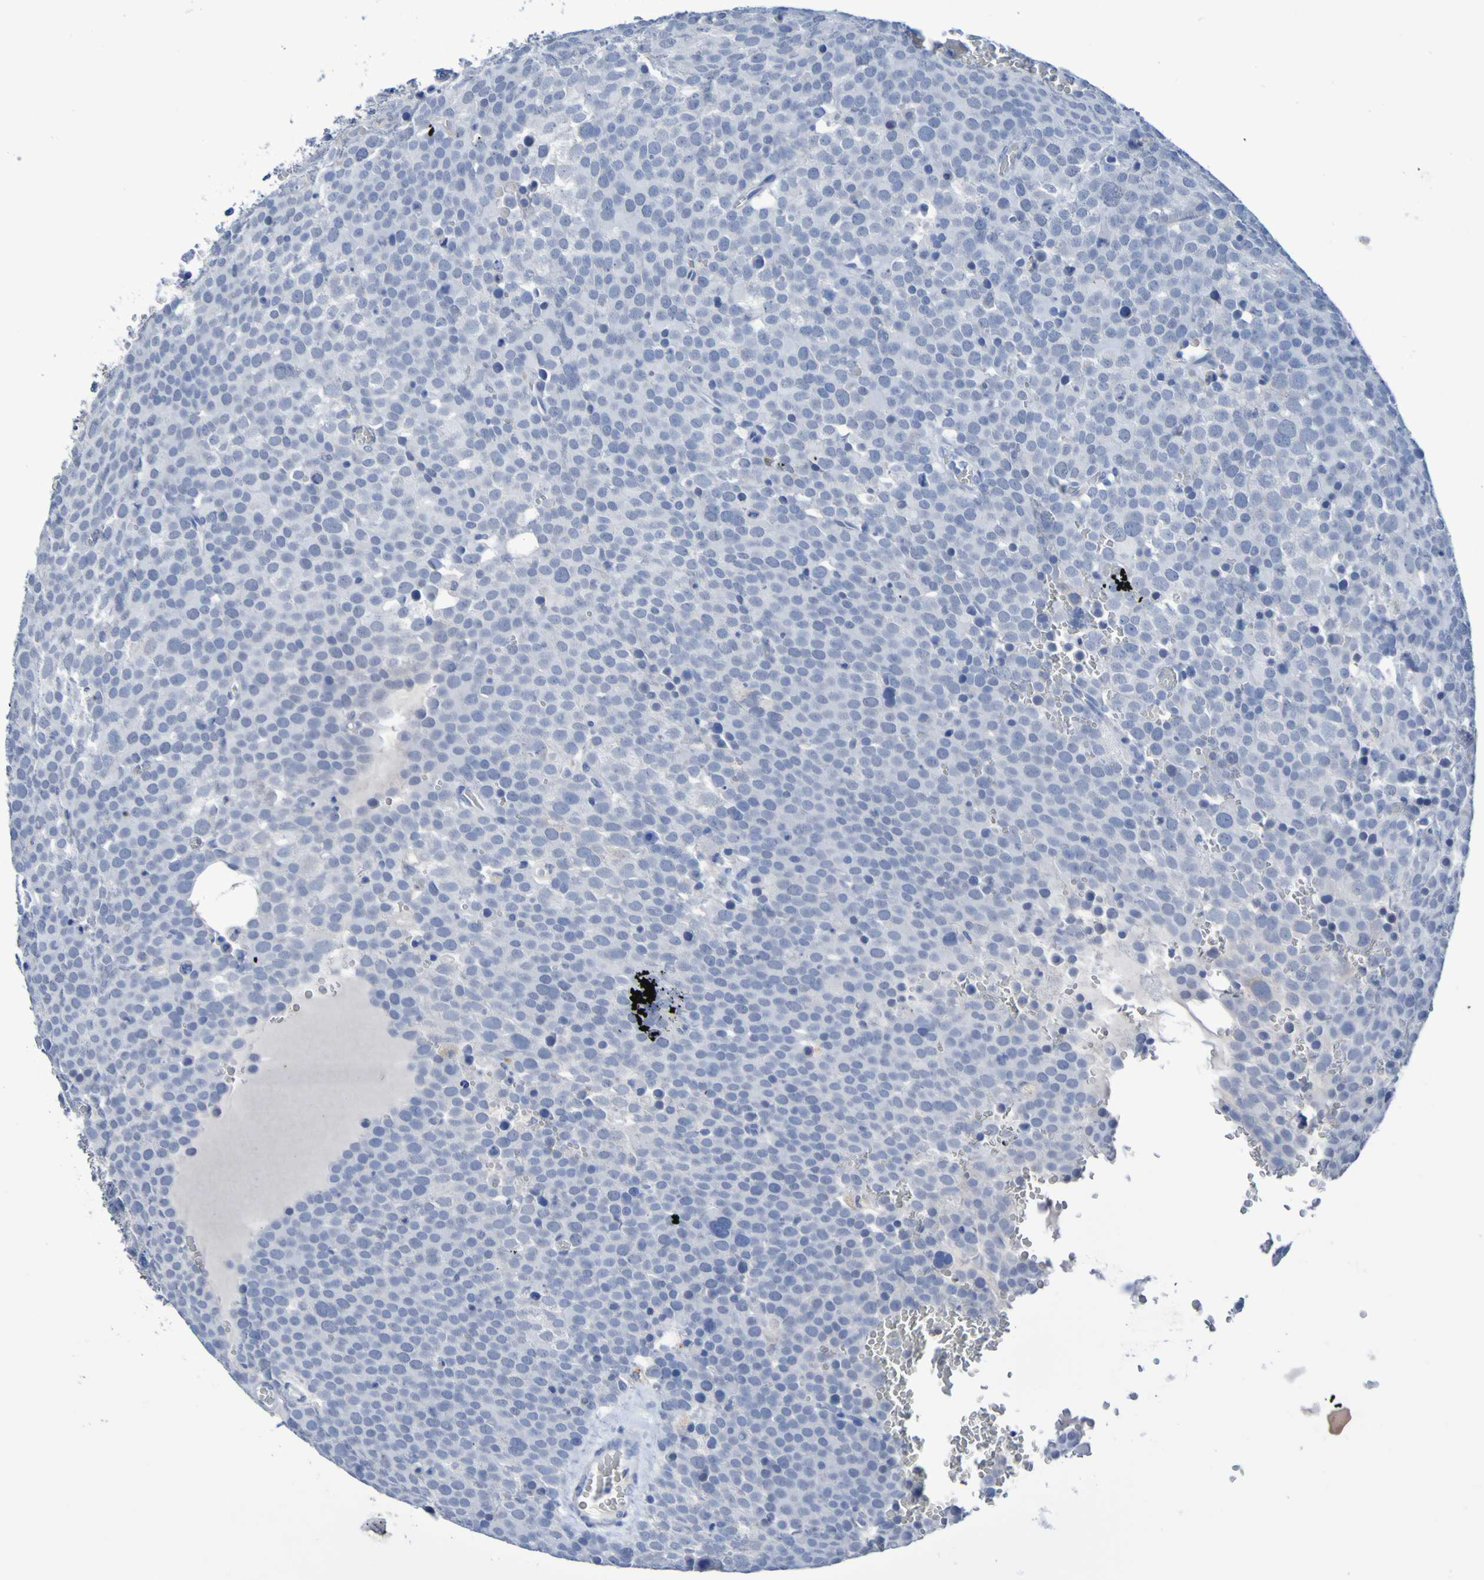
{"staining": {"intensity": "negative", "quantity": "none", "location": "none"}, "tissue": "testis cancer", "cell_type": "Tumor cells", "image_type": "cancer", "snomed": [{"axis": "morphology", "description": "Seminoma, NOS"}, {"axis": "topography", "description": "Testis"}], "caption": "Tumor cells show no significant protein positivity in seminoma (testis).", "gene": "SGCB", "patient": {"sex": "male", "age": 71}}